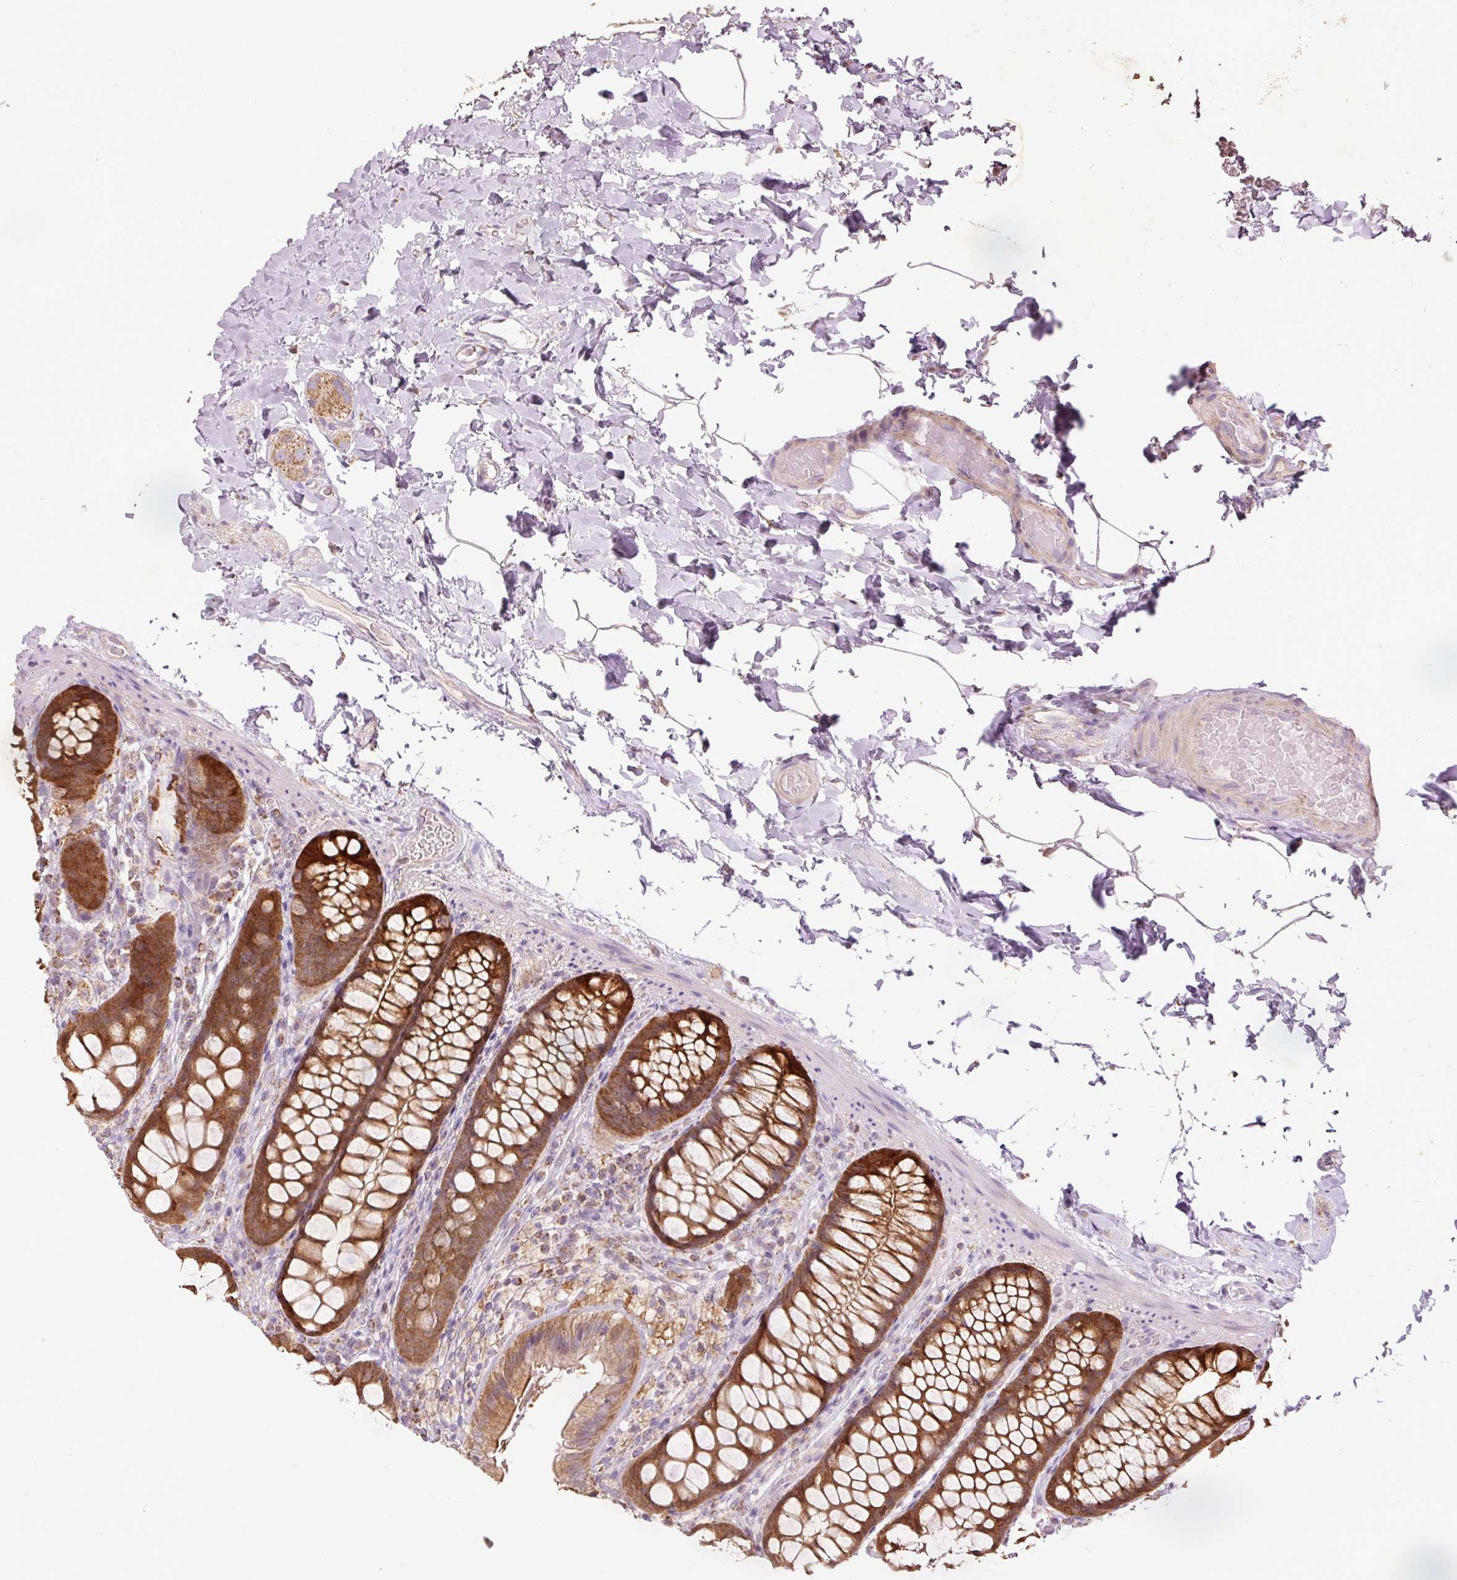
{"staining": {"intensity": "weak", "quantity": "<25%", "location": "cytoplasmic/membranous"}, "tissue": "colon", "cell_type": "Endothelial cells", "image_type": "normal", "snomed": [{"axis": "morphology", "description": "Normal tissue, NOS"}, {"axis": "topography", "description": "Colon"}], "caption": "Endothelial cells are negative for protein expression in benign human colon. (Brightfield microscopy of DAB IHC at high magnification).", "gene": "PRDX5", "patient": {"sex": "male", "age": 46}}